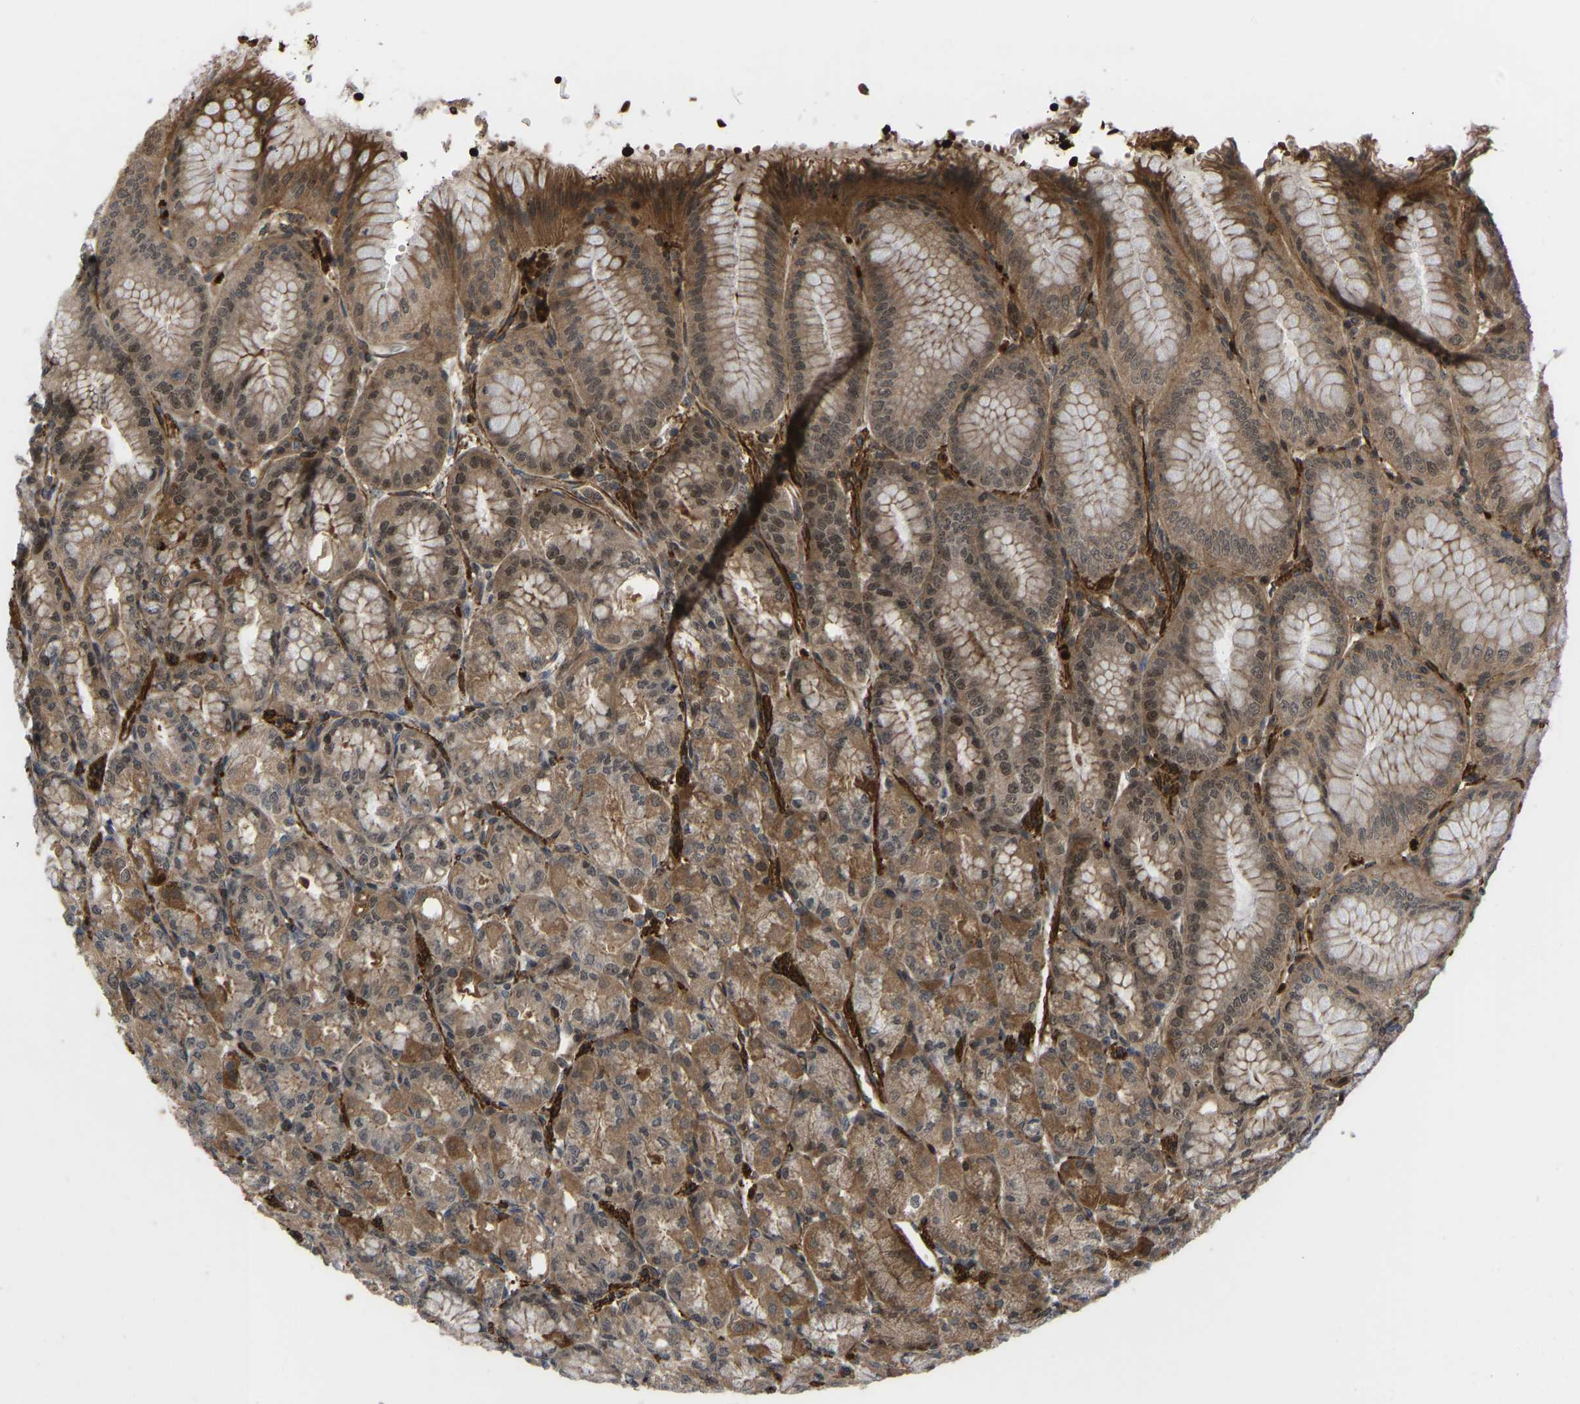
{"staining": {"intensity": "strong", "quantity": ">75%", "location": "cytoplasmic/membranous,nuclear"}, "tissue": "stomach", "cell_type": "Glandular cells", "image_type": "normal", "snomed": [{"axis": "morphology", "description": "Normal tissue, NOS"}, {"axis": "topography", "description": "Stomach, lower"}], "caption": "The immunohistochemical stain highlights strong cytoplasmic/membranous,nuclear positivity in glandular cells of normal stomach. The staining was performed using DAB (3,3'-diaminobenzidine), with brown indicating positive protein expression. Nuclei are stained blue with hematoxylin.", "gene": "CYP7B1", "patient": {"sex": "male", "age": 71}}